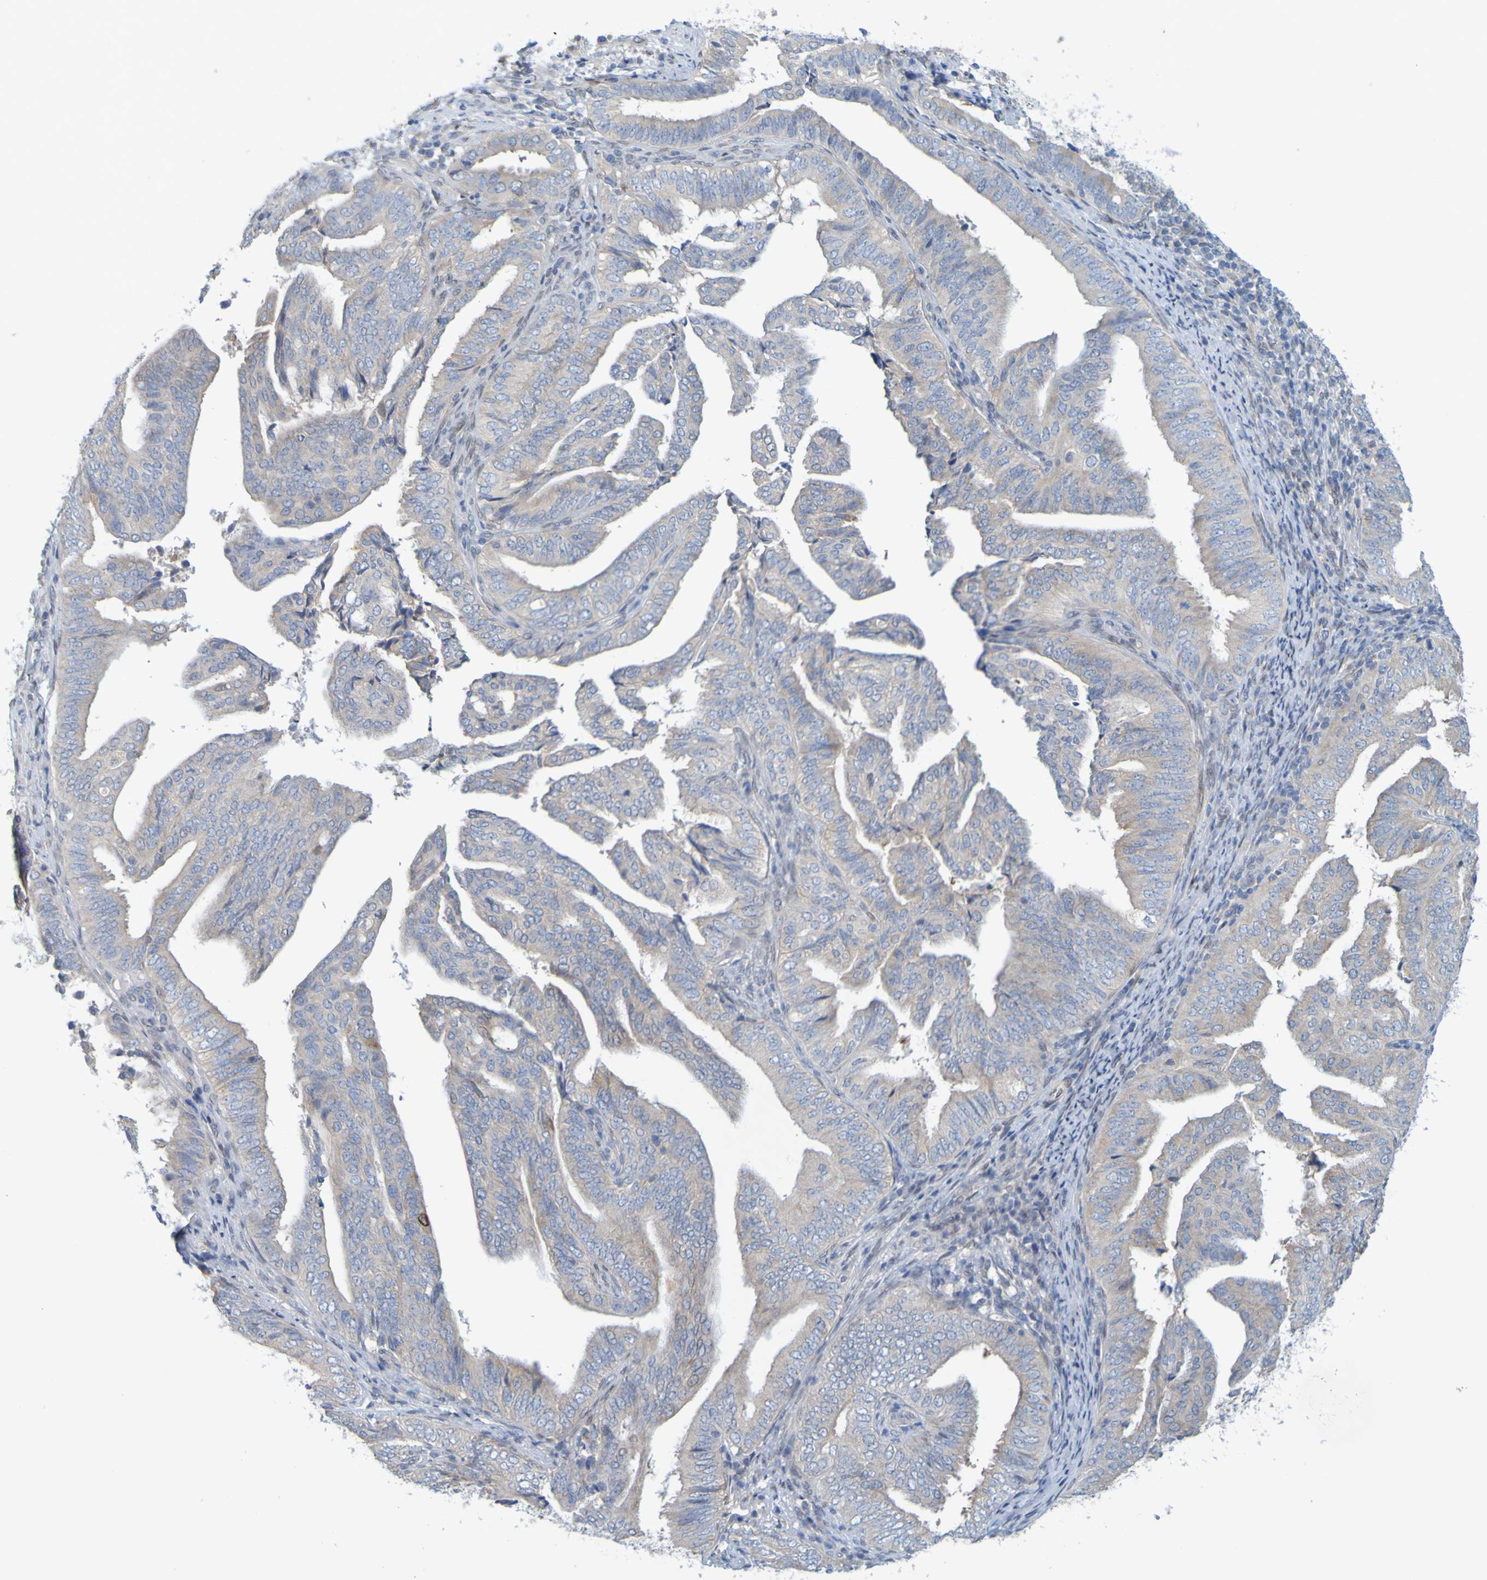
{"staining": {"intensity": "weak", "quantity": "<25%", "location": "cytoplasmic/membranous"}, "tissue": "endometrial cancer", "cell_type": "Tumor cells", "image_type": "cancer", "snomed": [{"axis": "morphology", "description": "Adenocarcinoma, NOS"}, {"axis": "topography", "description": "Endometrium"}], "caption": "Tumor cells show no significant staining in endometrial cancer.", "gene": "MAG", "patient": {"sex": "female", "age": 58}}